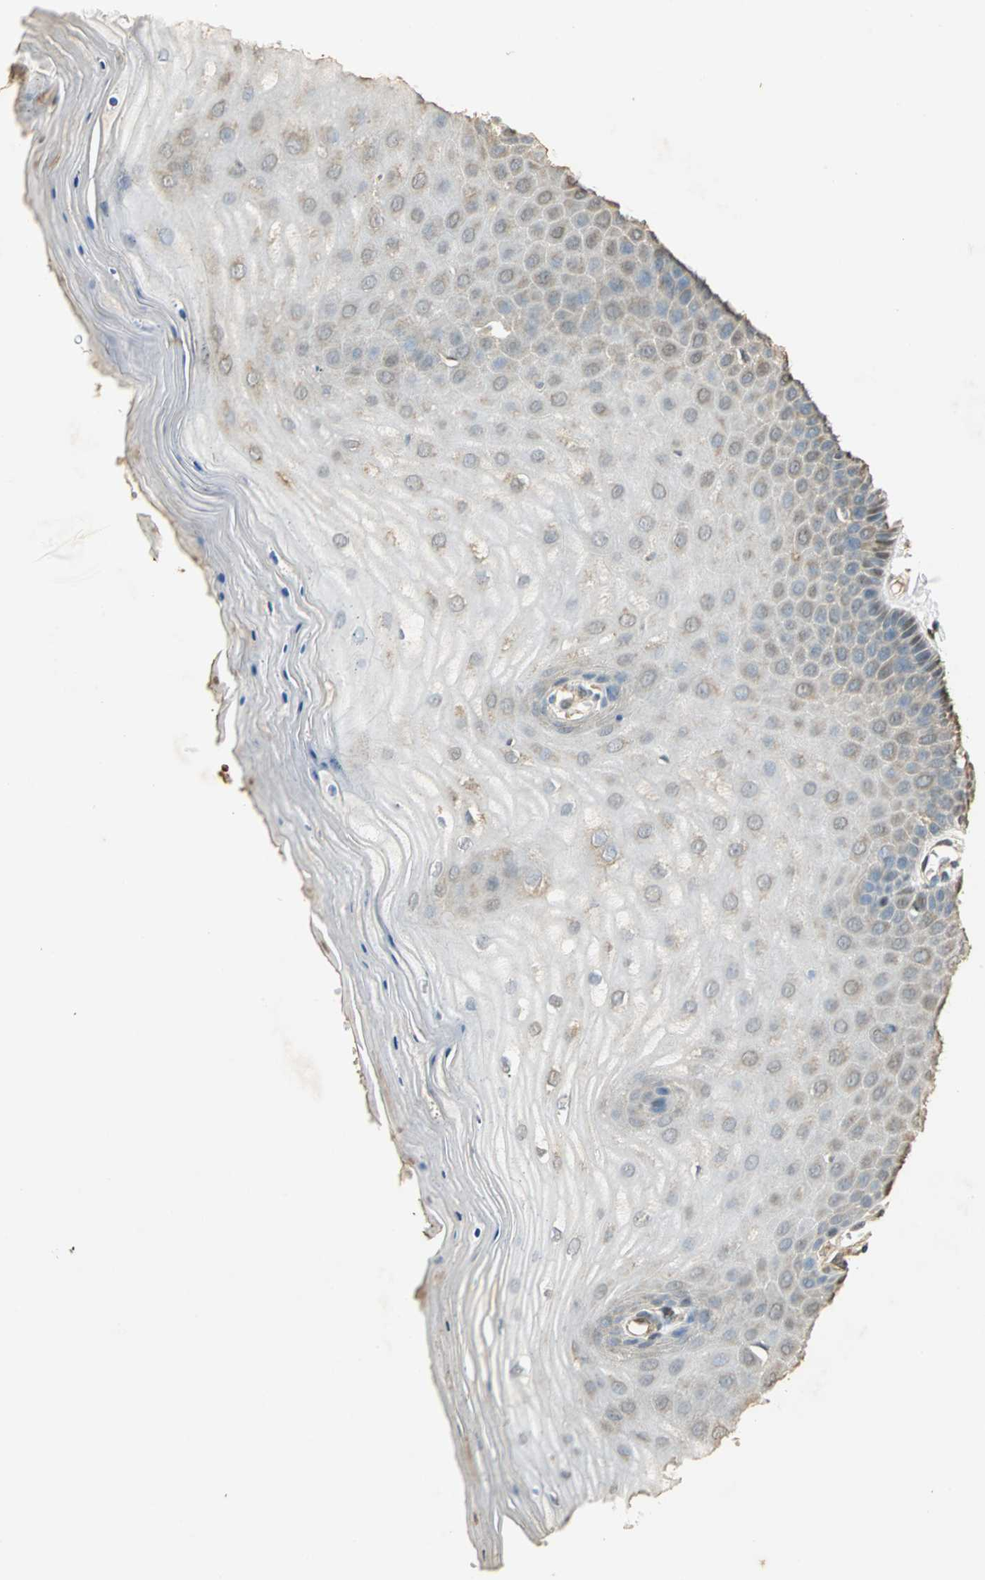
{"staining": {"intensity": "weak", "quantity": ">75%", "location": "cytoplasmic/membranous"}, "tissue": "cervix", "cell_type": "Glandular cells", "image_type": "normal", "snomed": [{"axis": "morphology", "description": "Normal tissue, NOS"}, {"axis": "topography", "description": "Cervix"}], "caption": "This histopathology image demonstrates immunohistochemistry (IHC) staining of benign cervix, with low weak cytoplasmic/membranous staining in approximately >75% of glandular cells.", "gene": "GAPDH", "patient": {"sex": "female", "age": 55}}